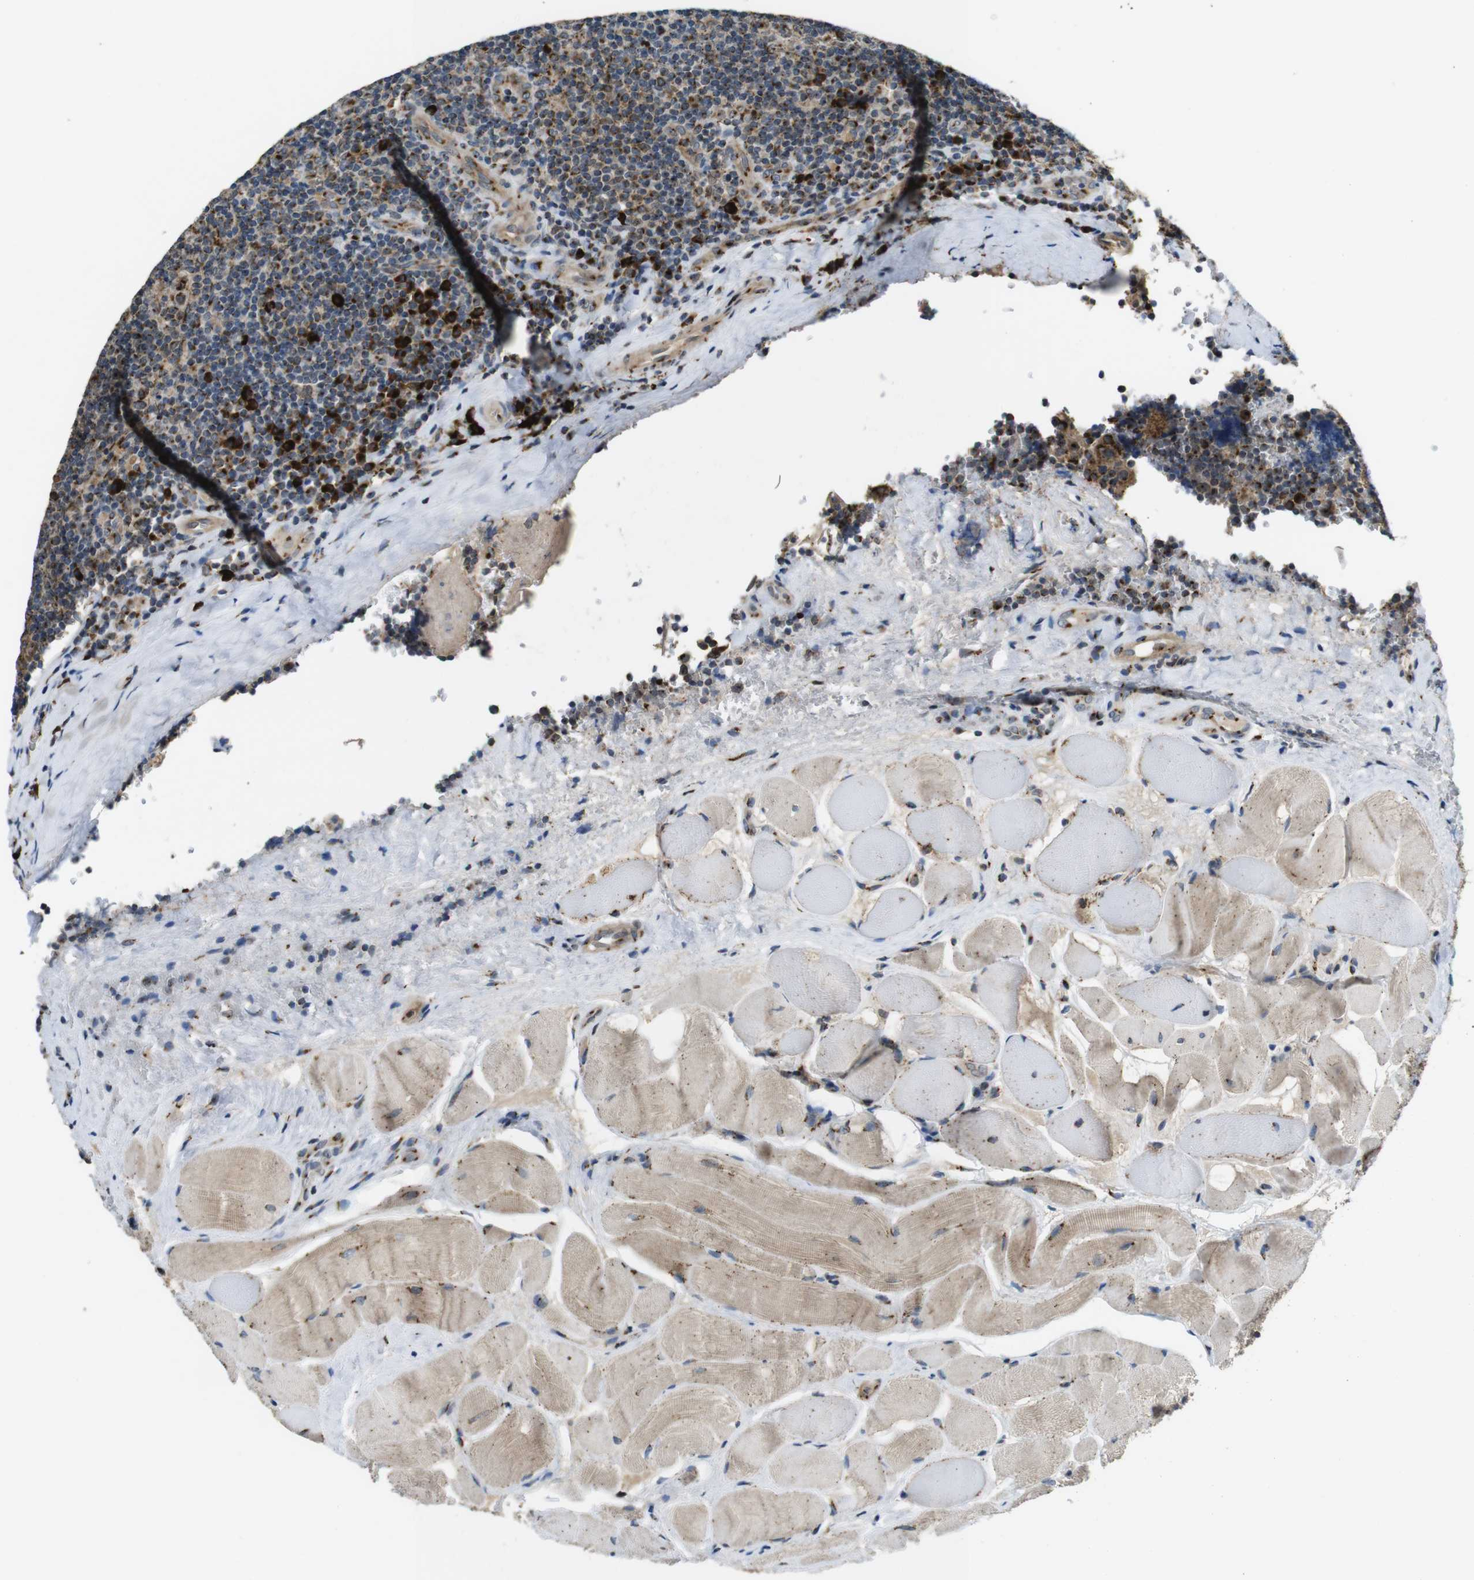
{"staining": {"intensity": "moderate", "quantity": ">75%", "location": "cytoplasmic/membranous"}, "tissue": "tonsil", "cell_type": "Germinal center cells", "image_type": "normal", "snomed": [{"axis": "morphology", "description": "Normal tissue, NOS"}, {"axis": "topography", "description": "Tonsil"}], "caption": "IHC photomicrograph of benign tonsil stained for a protein (brown), which reveals medium levels of moderate cytoplasmic/membranous expression in about >75% of germinal center cells.", "gene": "ZFPL1", "patient": {"sex": "male", "age": 17}}